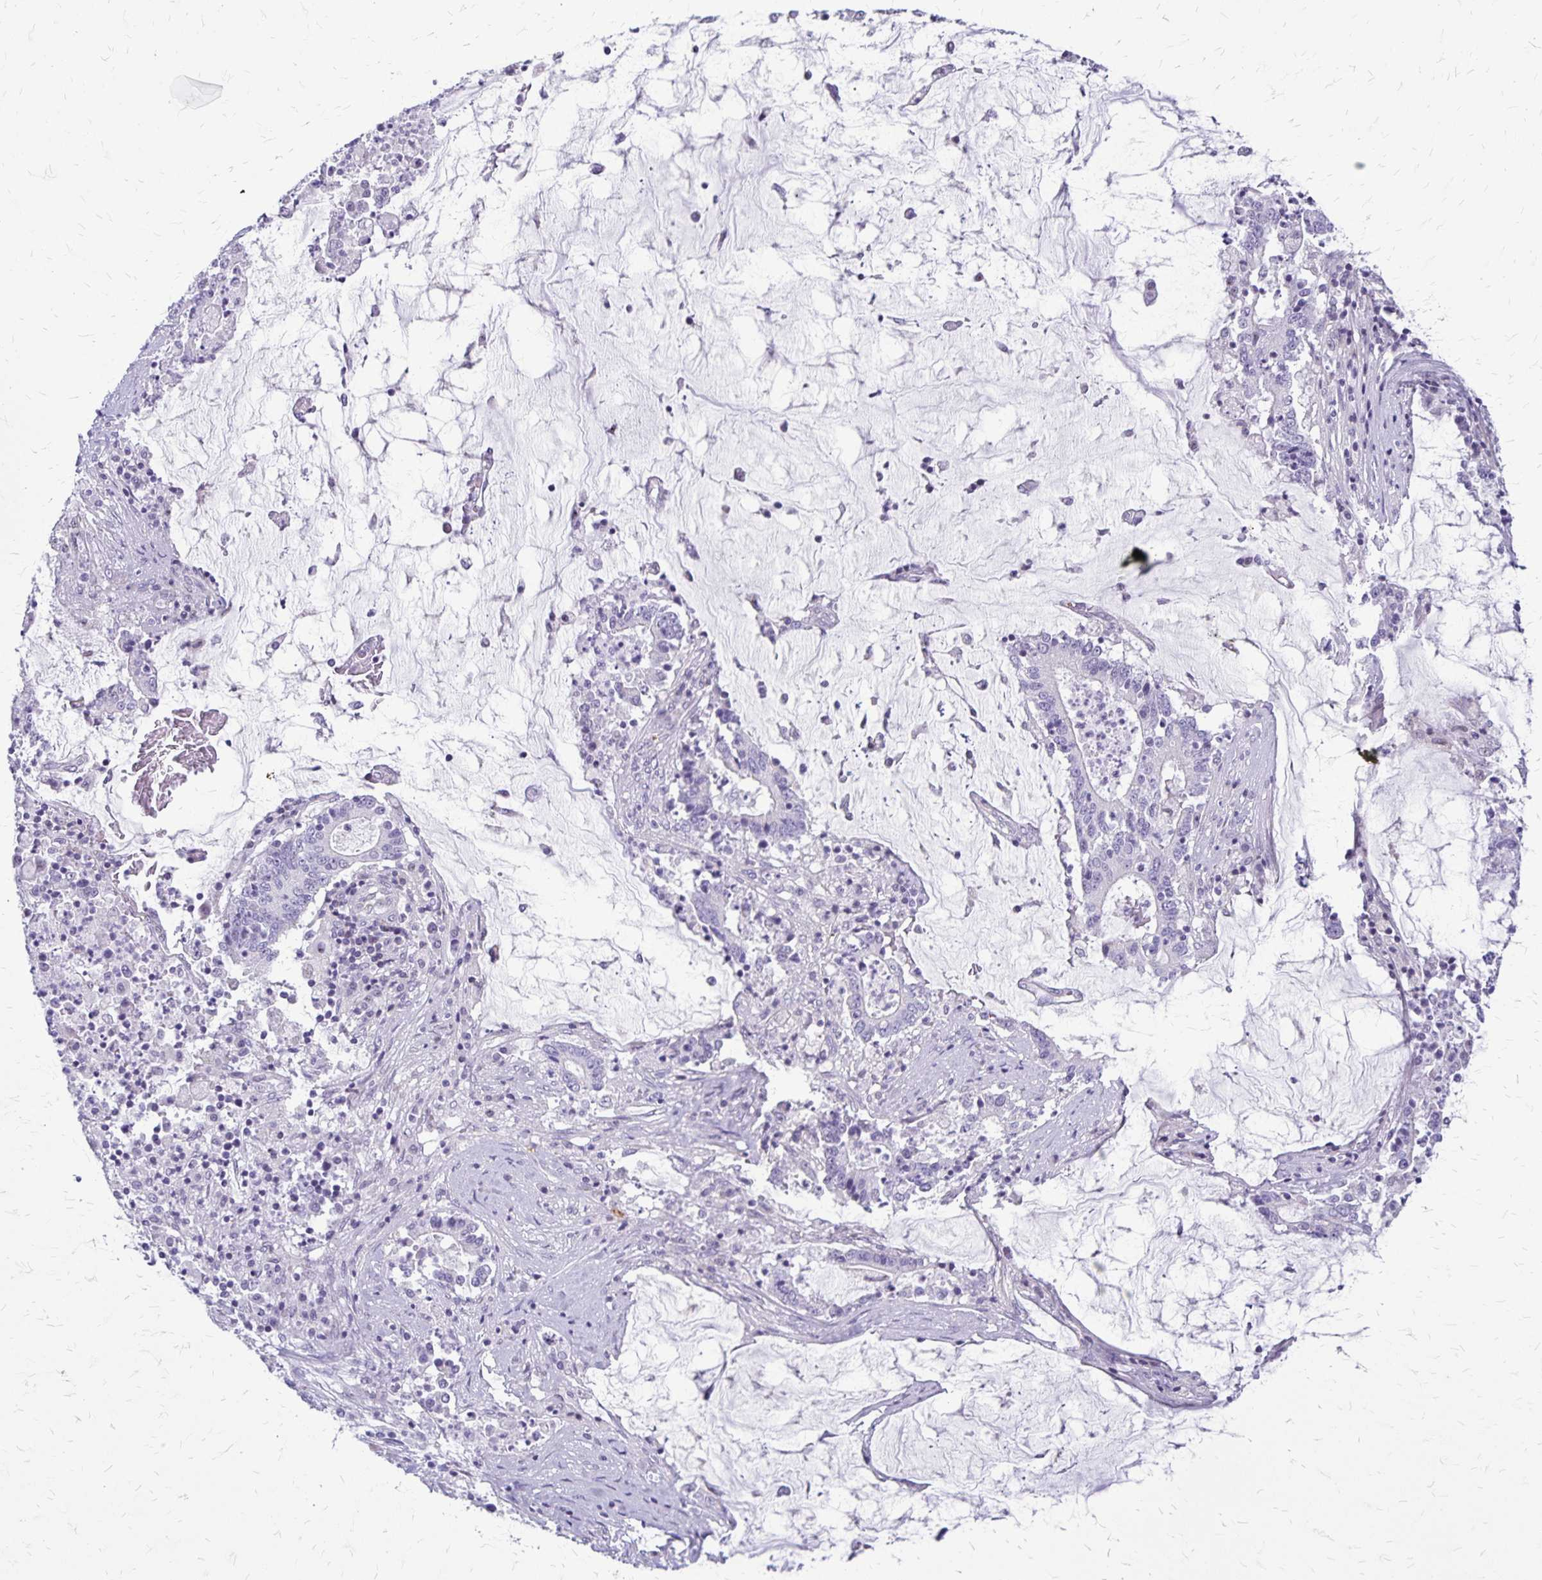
{"staining": {"intensity": "negative", "quantity": "none", "location": "none"}, "tissue": "stomach cancer", "cell_type": "Tumor cells", "image_type": "cancer", "snomed": [{"axis": "morphology", "description": "Adenocarcinoma, NOS"}, {"axis": "topography", "description": "Stomach, upper"}], "caption": "DAB immunohistochemical staining of human stomach cancer (adenocarcinoma) exhibits no significant expression in tumor cells.", "gene": "GP9", "patient": {"sex": "male", "age": 68}}